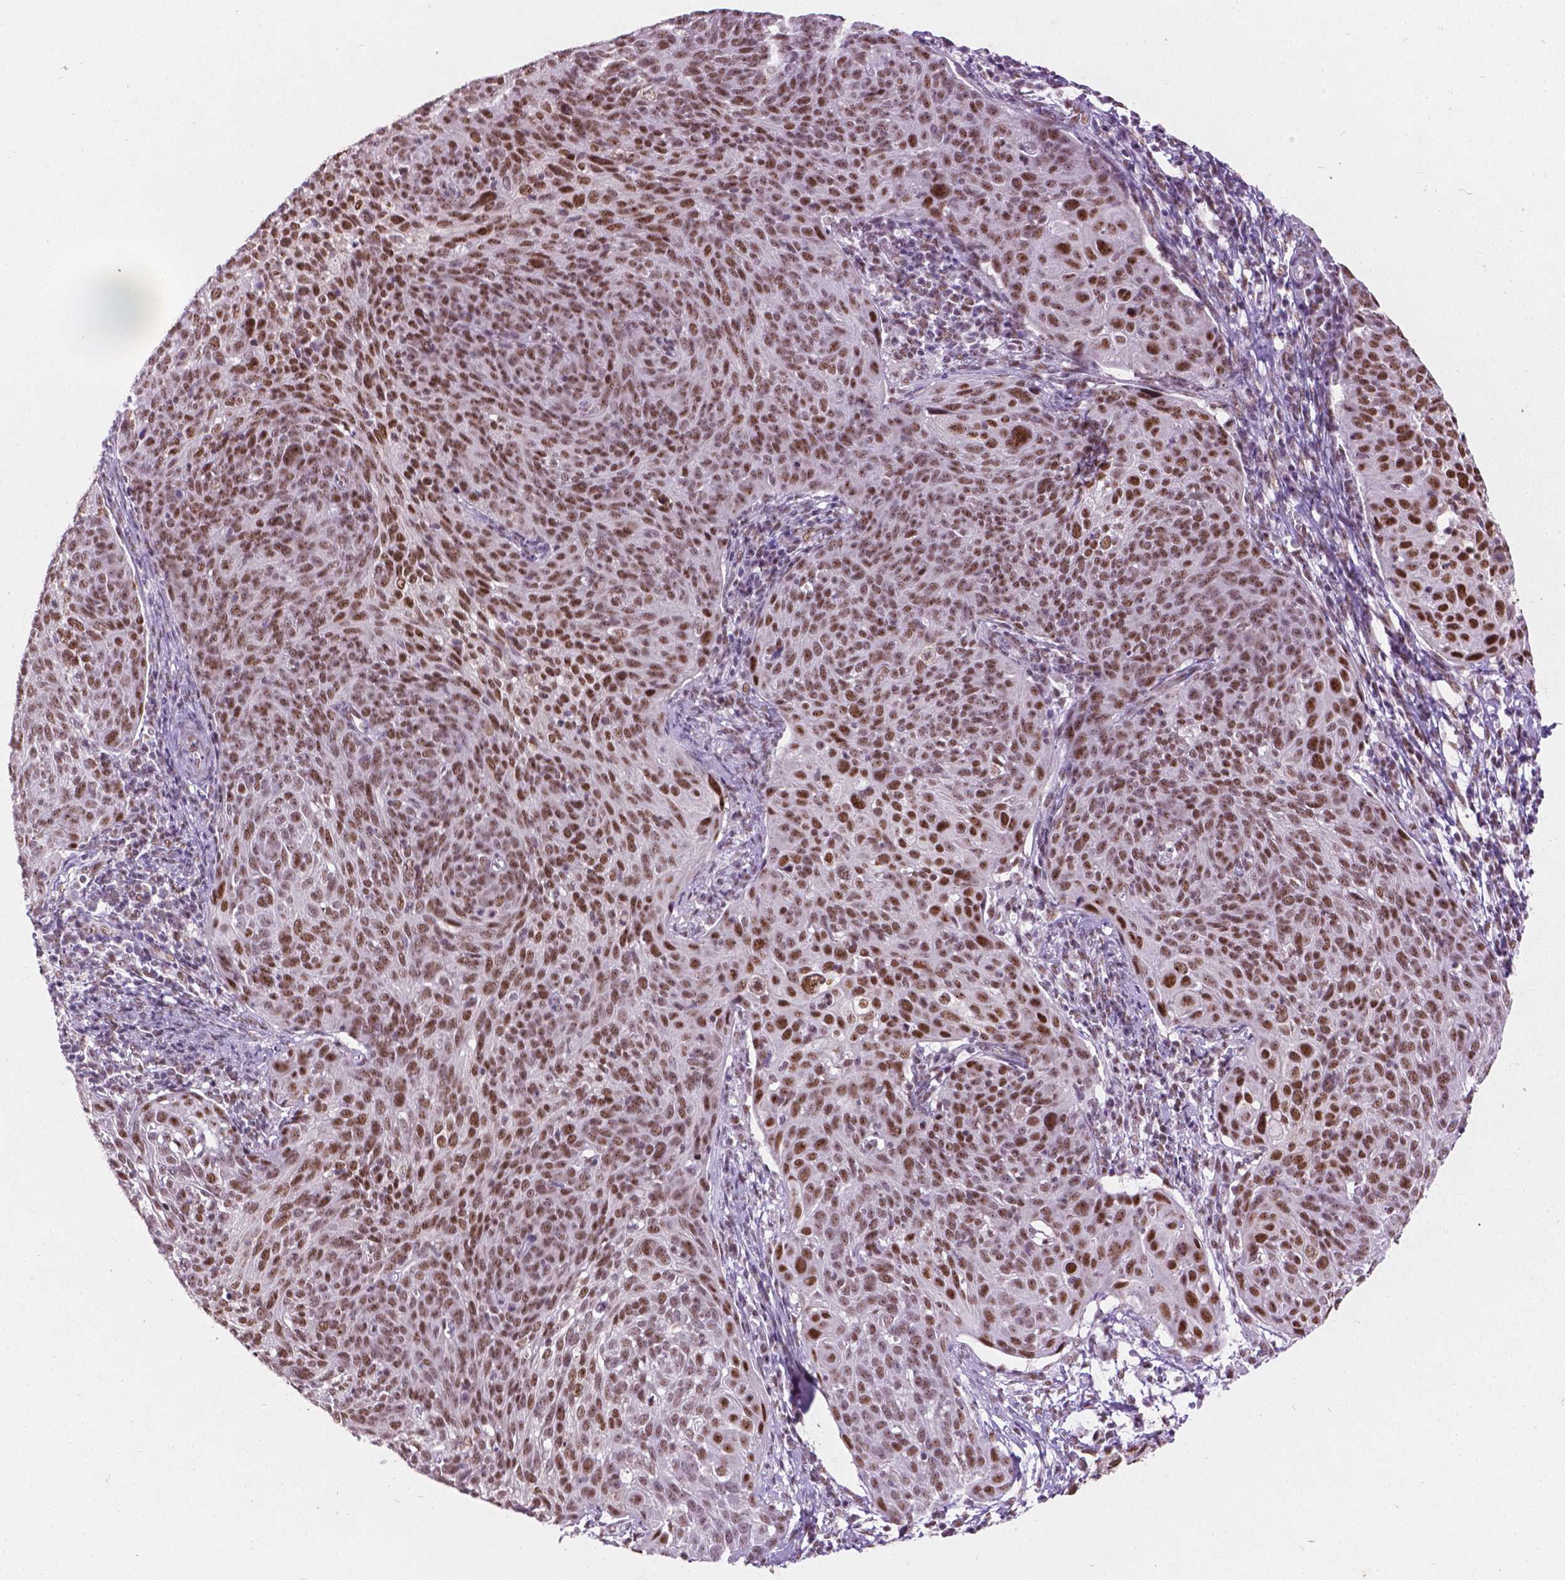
{"staining": {"intensity": "moderate", "quantity": ">75%", "location": "nuclear"}, "tissue": "cervical cancer", "cell_type": "Tumor cells", "image_type": "cancer", "snomed": [{"axis": "morphology", "description": "Squamous cell carcinoma, NOS"}, {"axis": "topography", "description": "Cervix"}], "caption": "About >75% of tumor cells in cervical cancer (squamous cell carcinoma) demonstrate moderate nuclear protein positivity as visualized by brown immunohistochemical staining.", "gene": "COIL", "patient": {"sex": "female", "age": 39}}